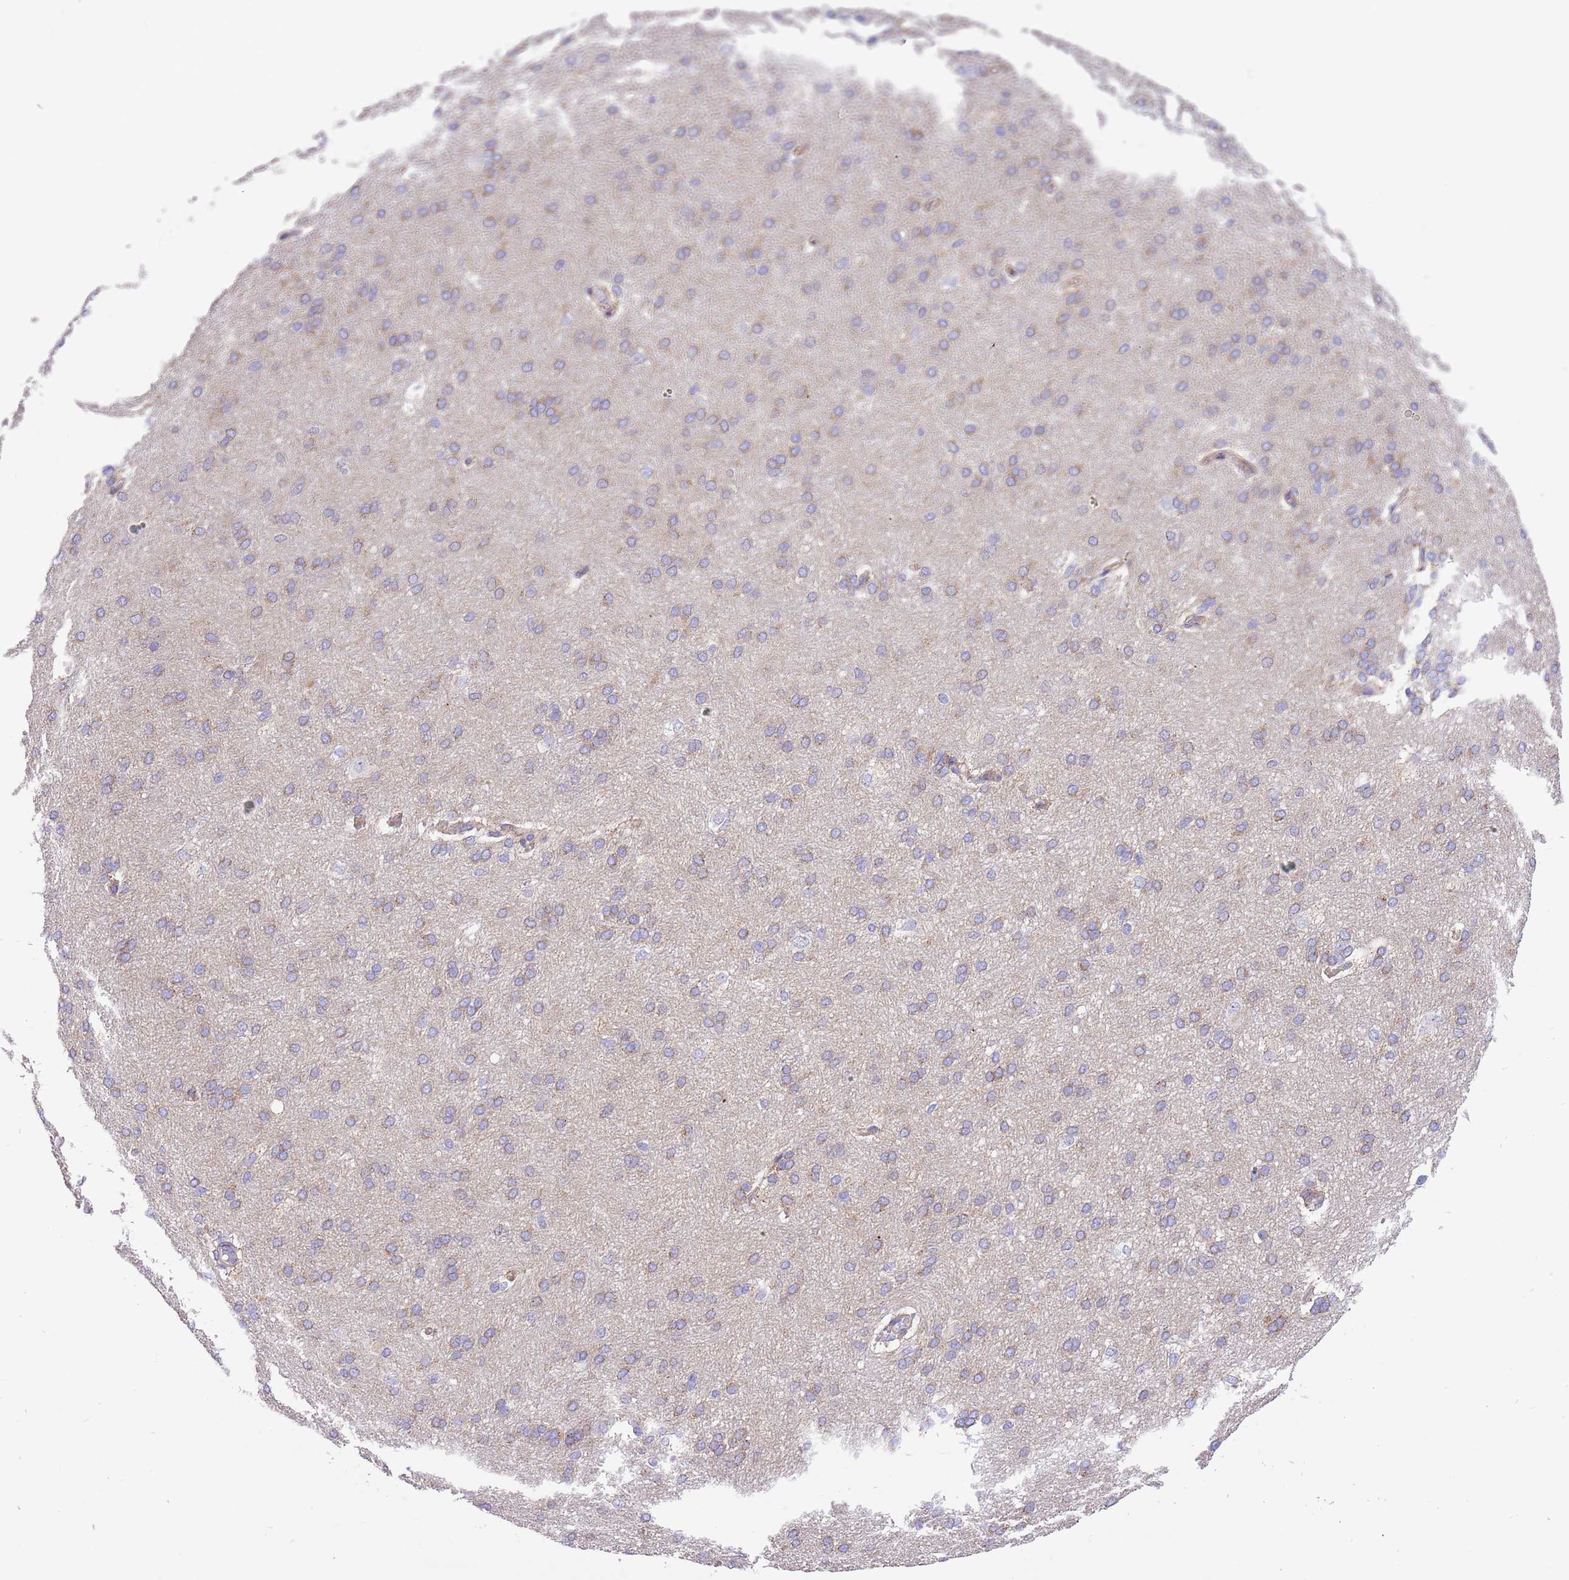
{"staining": {"intensity": "moderate", "quantity": "25%-75%", "location": "cytoplasmic/membranous"}, "tissue": "cerebral cortex", "cell_type": "Endothelial cells", "image_type": "normal", "snomed": [{"axis": "morphology", "description": "Normal tissue, NOS"}, {"axis": "topography", "description": "Cerebral cortex"}], "caption": "Normal cerebral cortex demonstrates moderate cytoplasmic/membranous expression in approximately 25%-75% of endothelial cells, visualized by immunohistochemistry. The staining is performed using DAB brown chromogen to label protein expression. The nuclei are counter-stained blue using hematoxylin.", "gene": "SERINC3", "patient": {"sex": "male", "age": 62}}